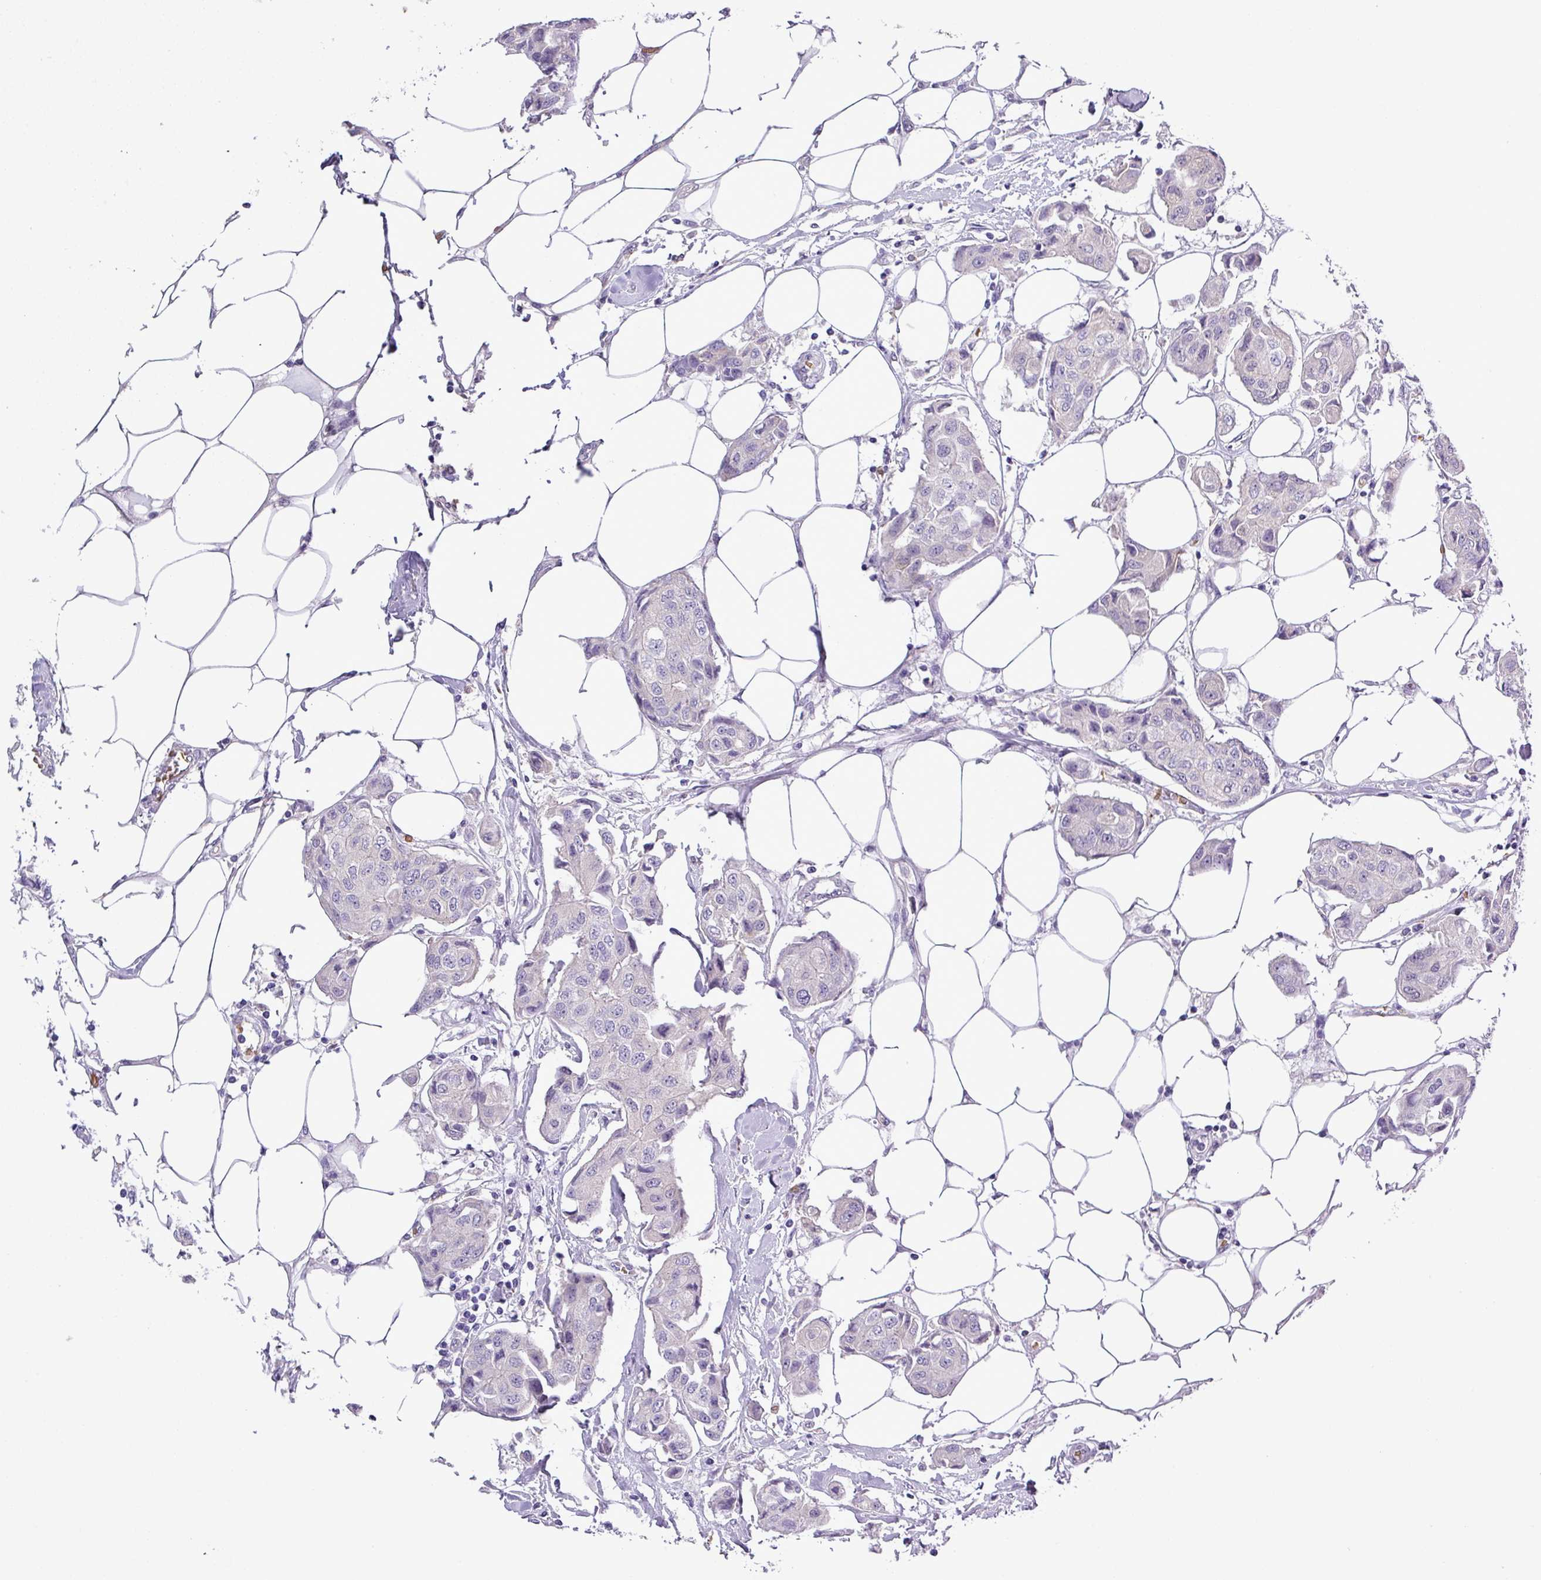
{"staining": {"intensity": "negative", "quantity": "none", "location": "none"}, "tissue": "breast cancer", "cell_type": "Tumor cells", "image_type": "cancer", "snomed": [{"axis": "morphology", "description": "Duct carcinoma"}, {"axis": "topography", "description": "Breast"}, {"axis": "topography", "description": "Lymph node"}], "caption": "The histopathology image shows no staining of tumor cells in infiltrating ductal carcinoma (breast).", "gene": "MGAT4B", "patient": {"sex": "female", "age": 80}}